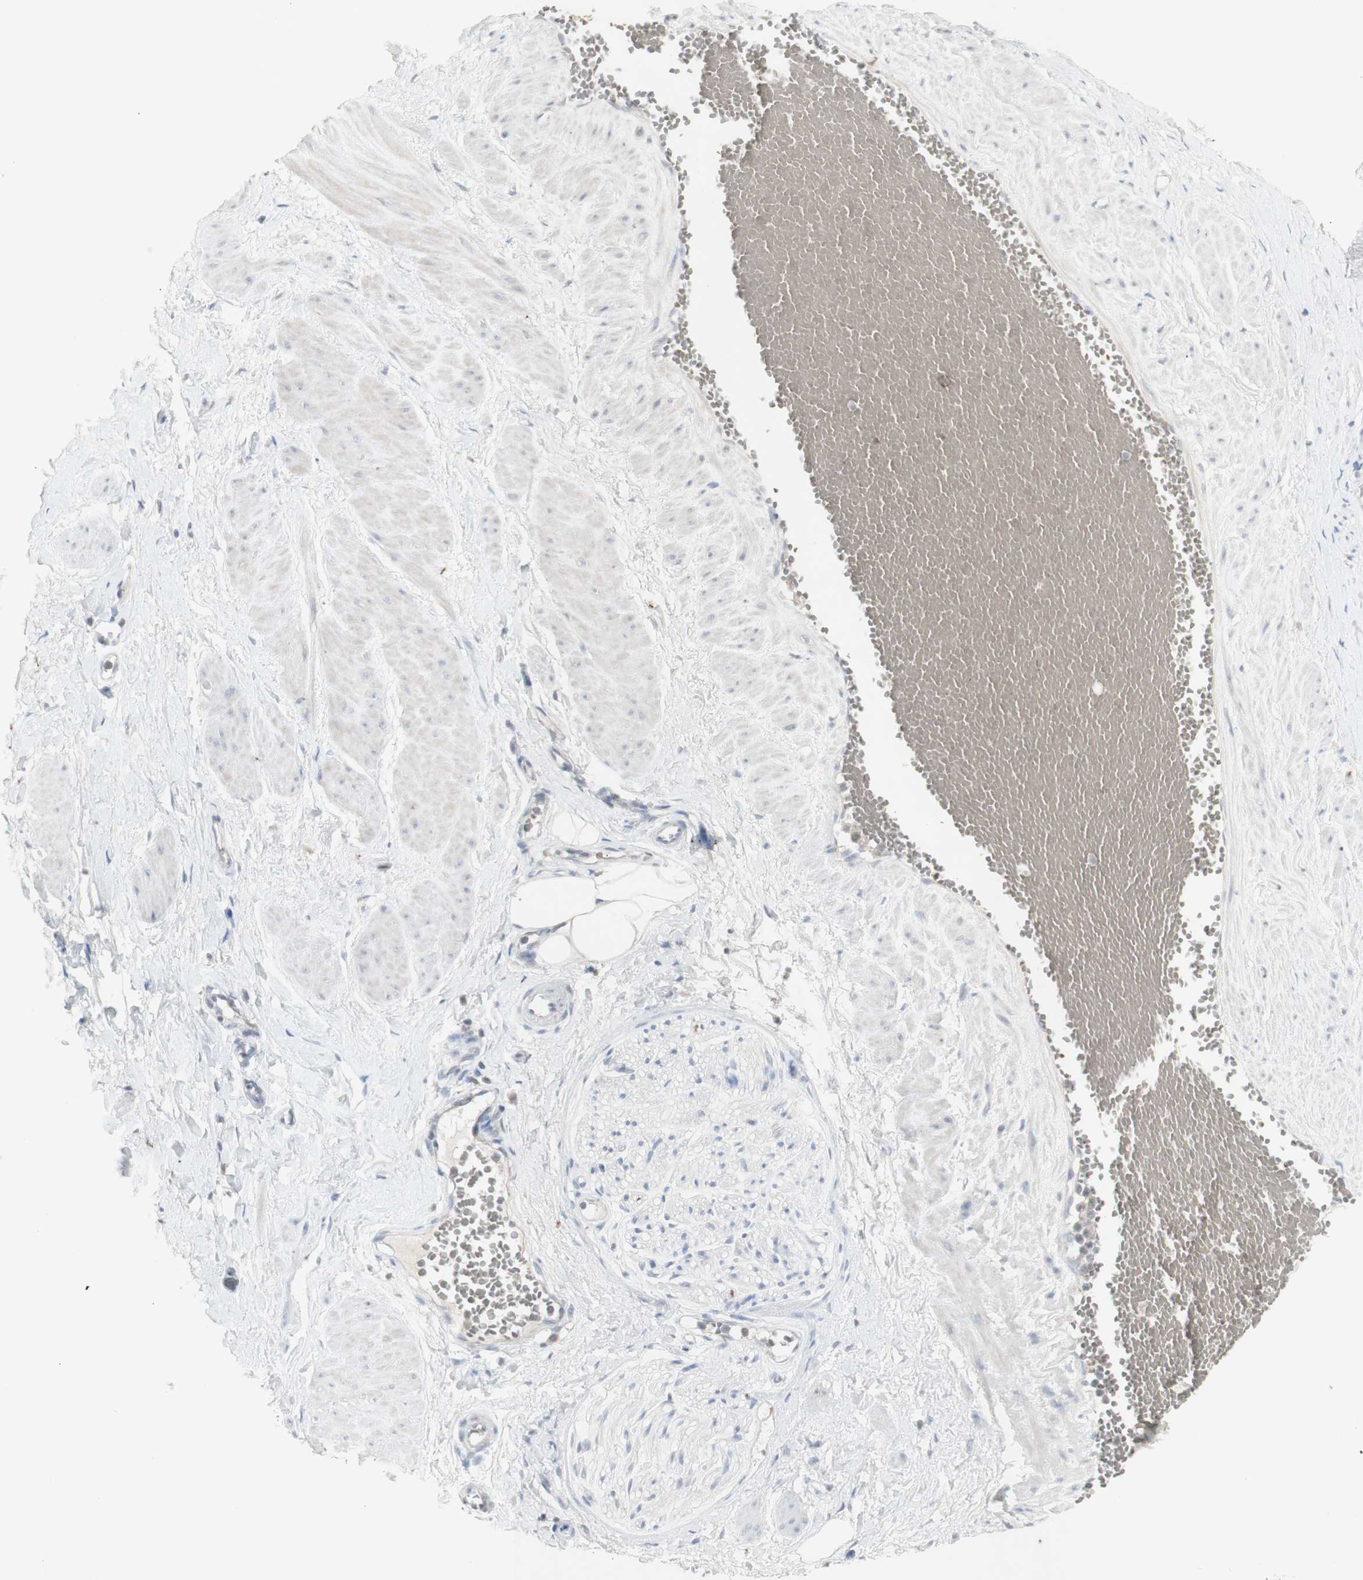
{"staining": {"intensity": "negative", "quantity": "none", "location": "none"}, "tissue": "adipose tissue", "cell_type": "Adipocytes", "image_type": "normal", "snomed": [{"axis": "morphology", "description": "Normal tissue, NOS"}, {"axis": "topography", "description": "Soft tissue"}, {"axis": "topography", "description": "Vascular tissue"}], "caption": "Immunohistochemistry of normal human adipose tissue shows no positivity in adipocytes. (DAB immunohistochemistry (IHC), high magnification).", "gene": "INS", "patient": {"sex": "female", "age": 35}}